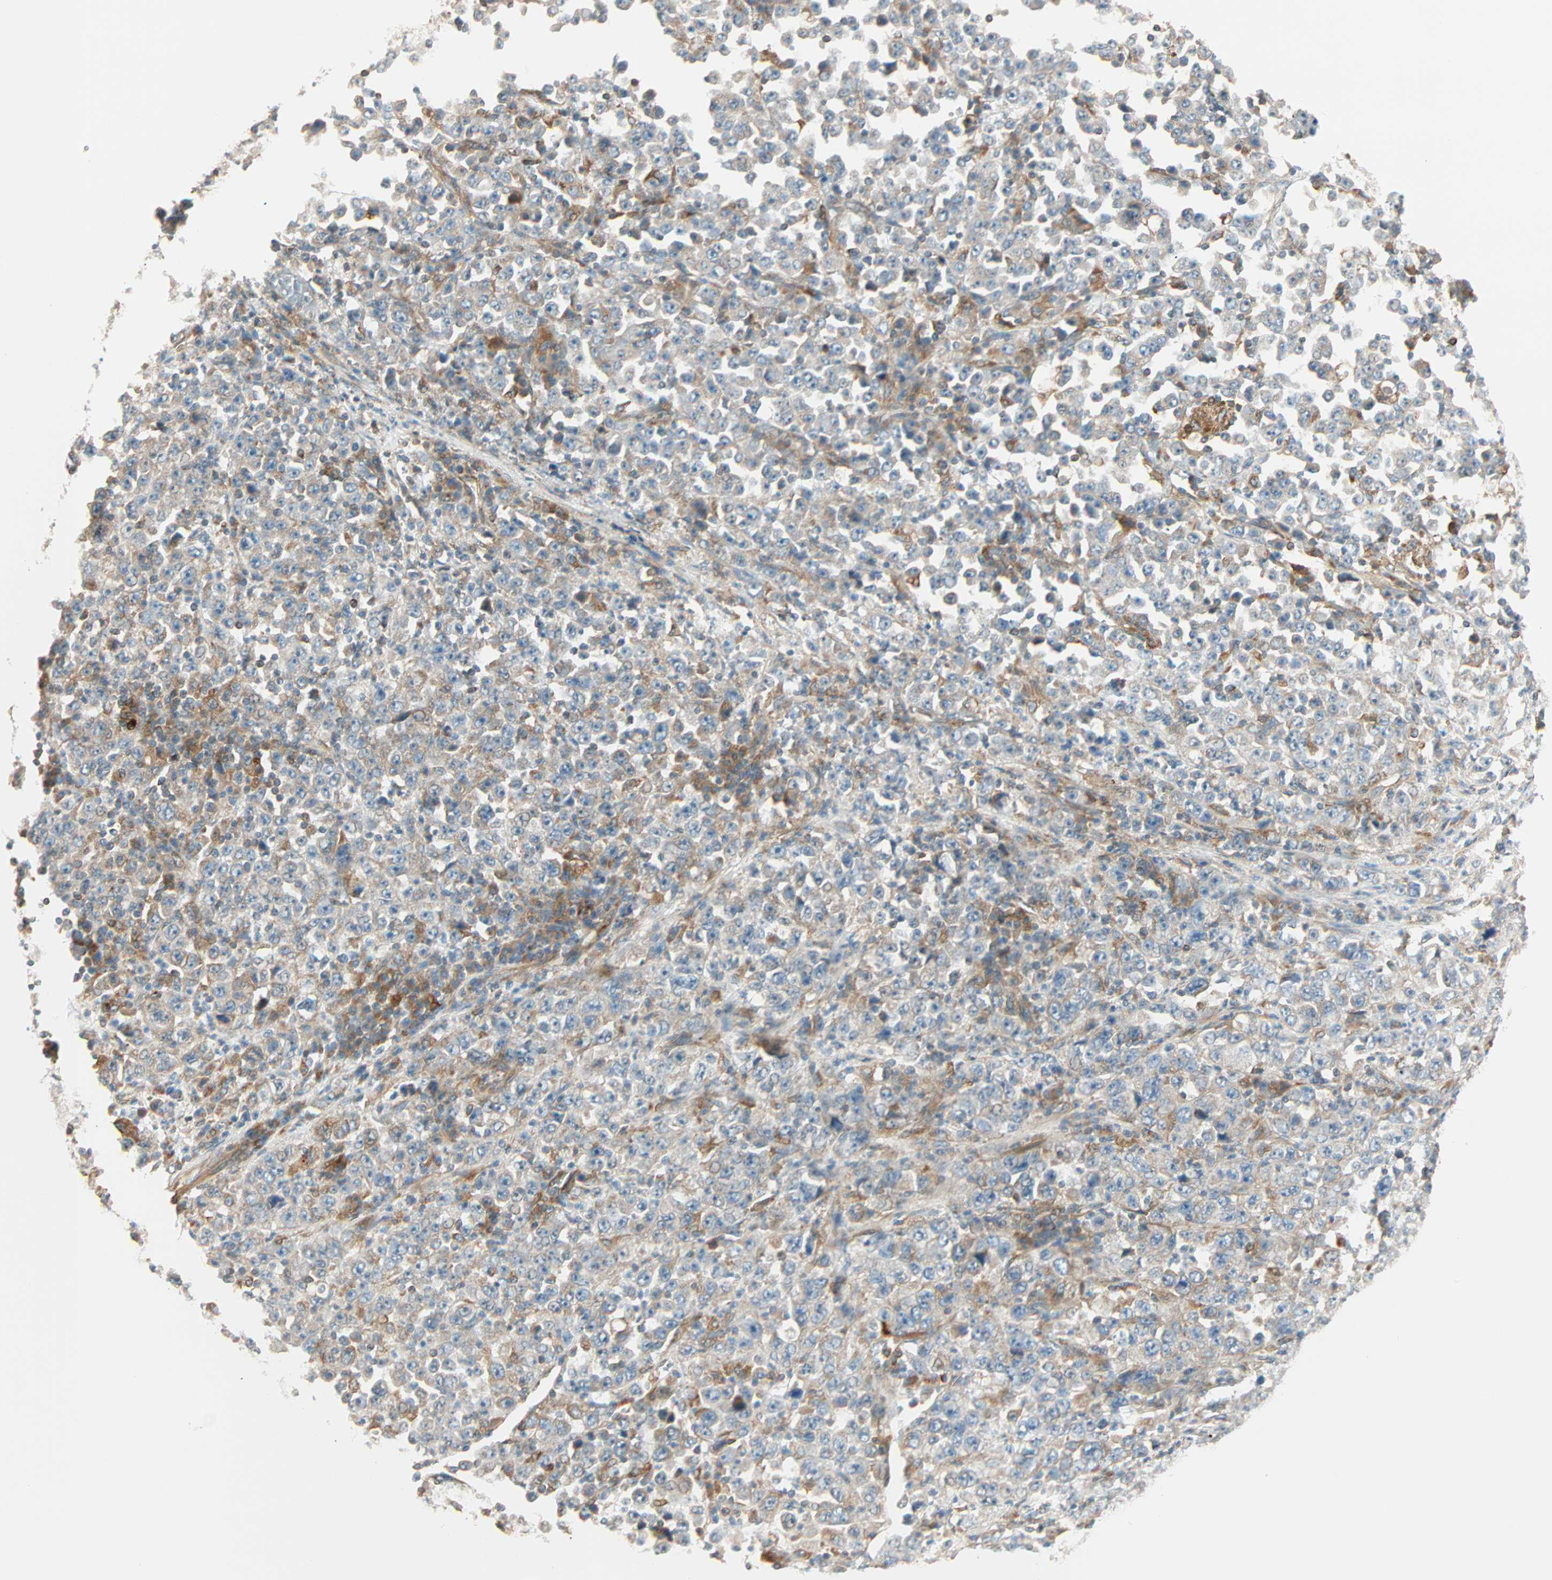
{"staining": {"intensity": "weak", "quantity": ">75%", "location": "cytoplasmic/membranous"}, "tissue": "stomach cancer", "cell_type": "Tumor cells", "image_type": "cancer", "snomed": [{"axis": "morphology", "description": "Normal tissue, NOS"}, {"axis": "morphology", "description": "Adenocarcinoma, NOS"}, {"axis": "topography", "description": "Stomach, upper"}, {"axis": "topography", "description": "Stomach"}], "caption": "The photomicrograph demonstrates a brown stain indicating the presence of a protein in the cytoplasmic/membranous of tumor cells in stomach cancer. Using DAB (3,3'-diaminobenzidine) (brown) and hematoxylin (blue) stains, captured at high magnification using brightfield microscopy.", "gene": "PNPLA6", "patient": {"sex": "male", "age": 59}}